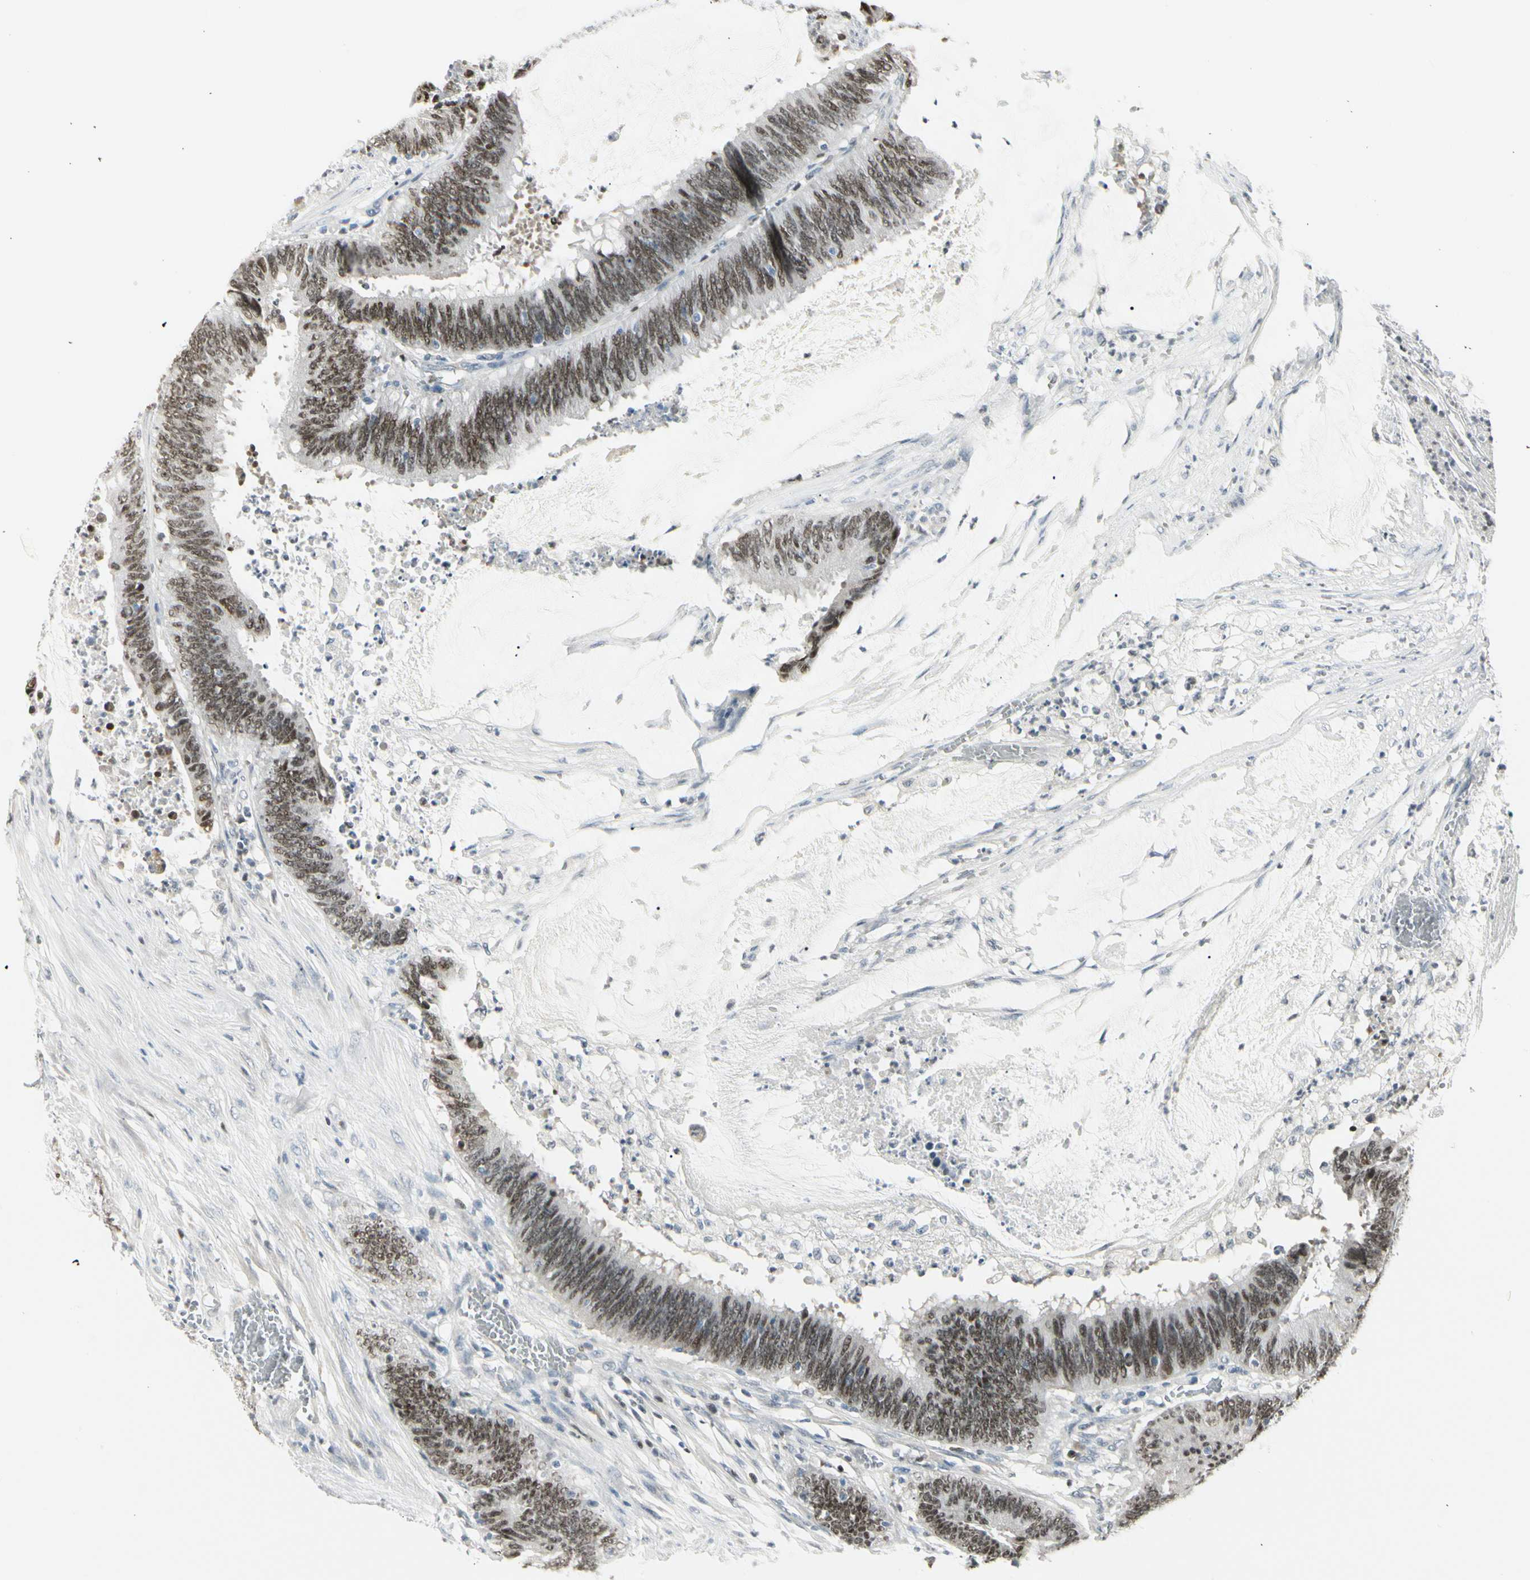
{"staining": {"intensity": "strong", "quantity": ">75%", "location": "nuclear"}, "tissue": "colorectal cancer", "cell_type": "Tumor cells", "image_type": "cancer", "snomed": [{"axis": "morphology", "description": "Adenocarcinoma, NOS"}, {"axis": "topography", "description": "Rectum"}], "caption": "Immunohistochemistry staining of colorectal cancer (adenocarcinoma), which exhibits high levels of strong nuclear expression in approximately >75% of tumor cells indicating strong nuclear protein staining. The staining was performed using DAB (brown) for protein detection and nuclei were counterstained in hematoxylin (blue).", "gene": "ZBTB7B", "patient": {"sex": "female", "age": 66}}